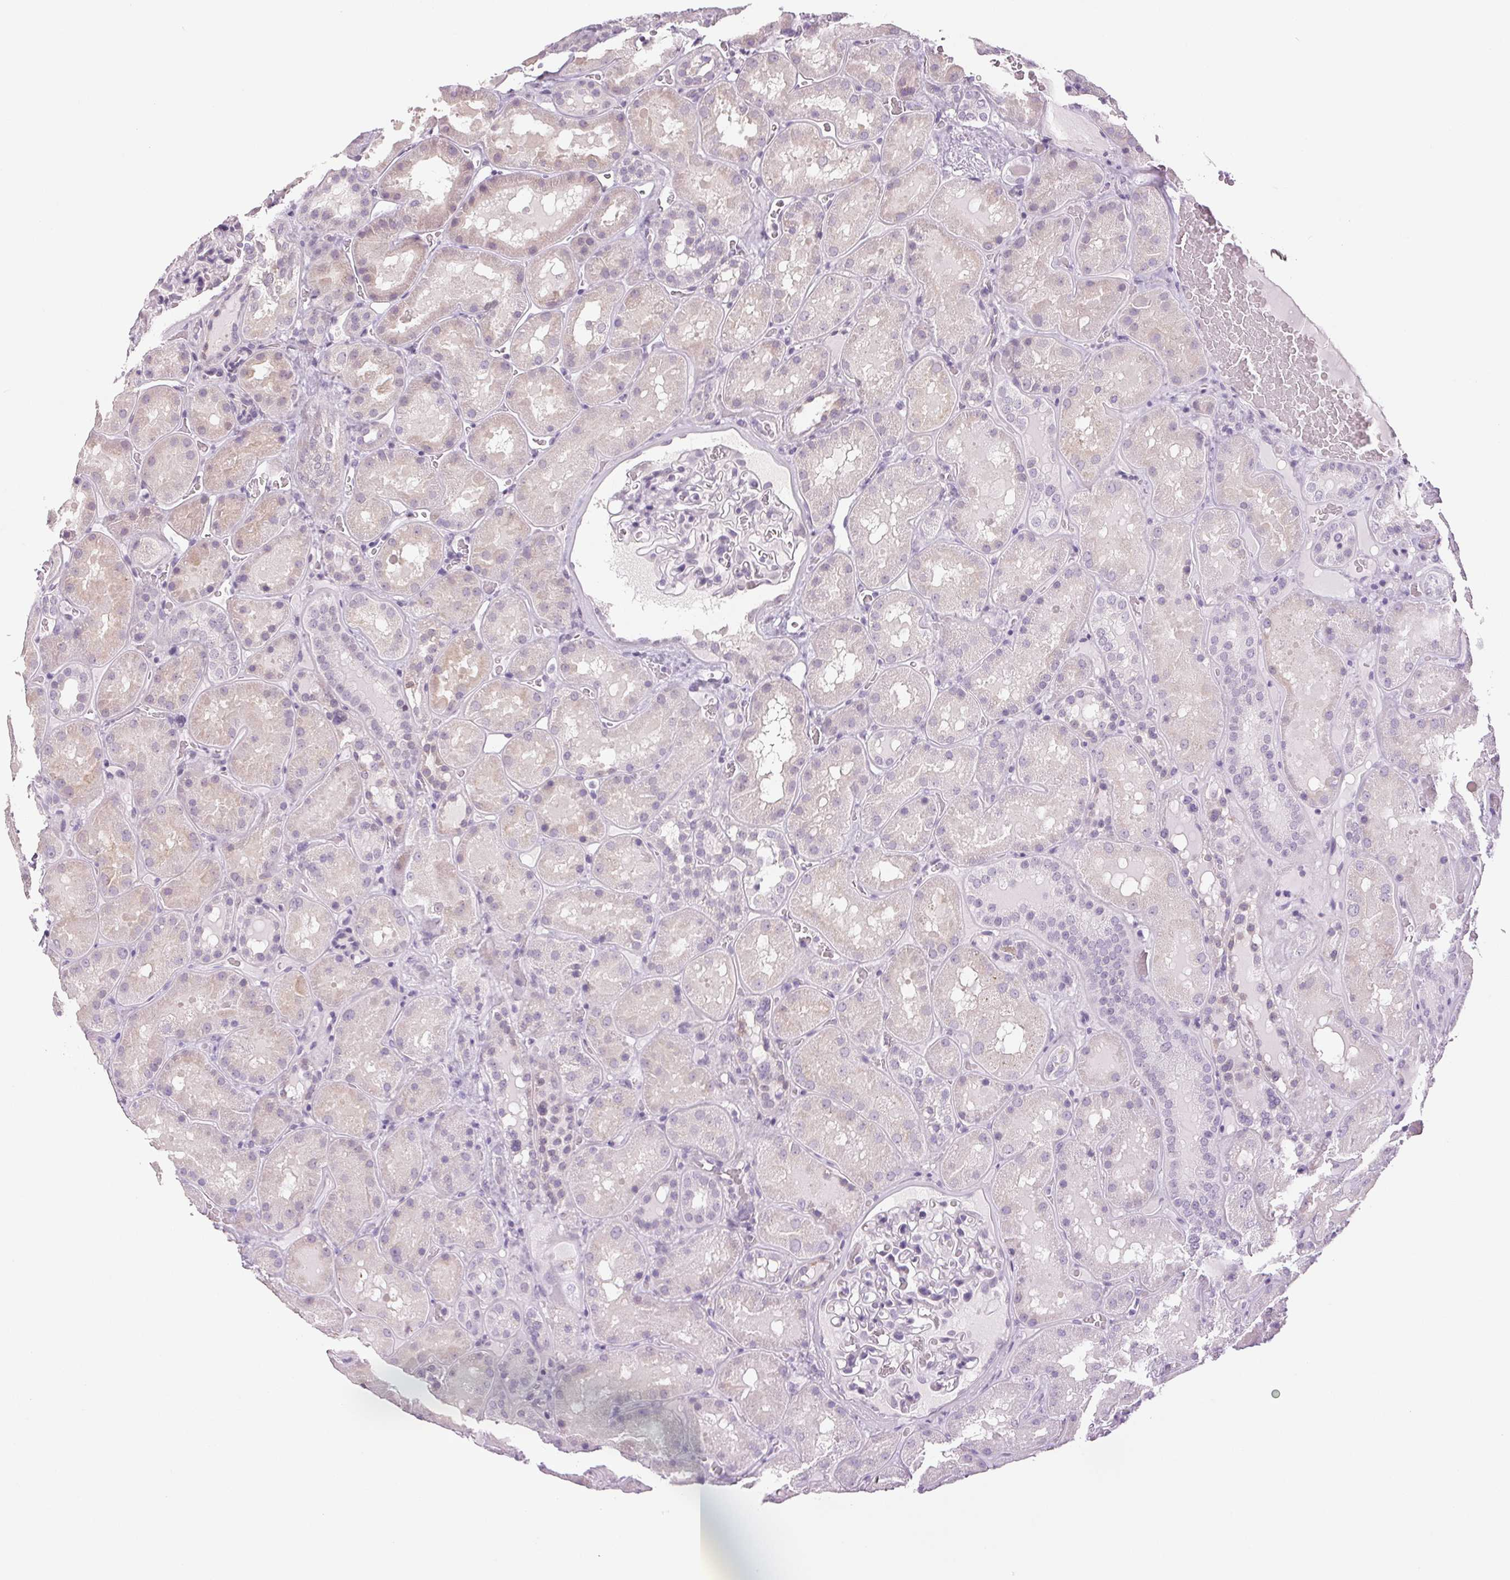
{"staining": {"intensity": "negative", "quantity": "none", "location": "none"}, "tissue": "kidney", "cell_type": "Cells in glomeruli", "image_type": "normal", "snomed": [{"axis": "morphology", "description": "Normal tissue, NOS"}, {"axis": "topography", "description": "Kidney"}], "caption": "DAB (3,3'-diaminobenzidine) immunohistochemical staining of normal human kidney displays no significant positivity in cells in glomeruli.", "gene": "DNAJC6", "patient": {"sex": "male", "age": 73}}